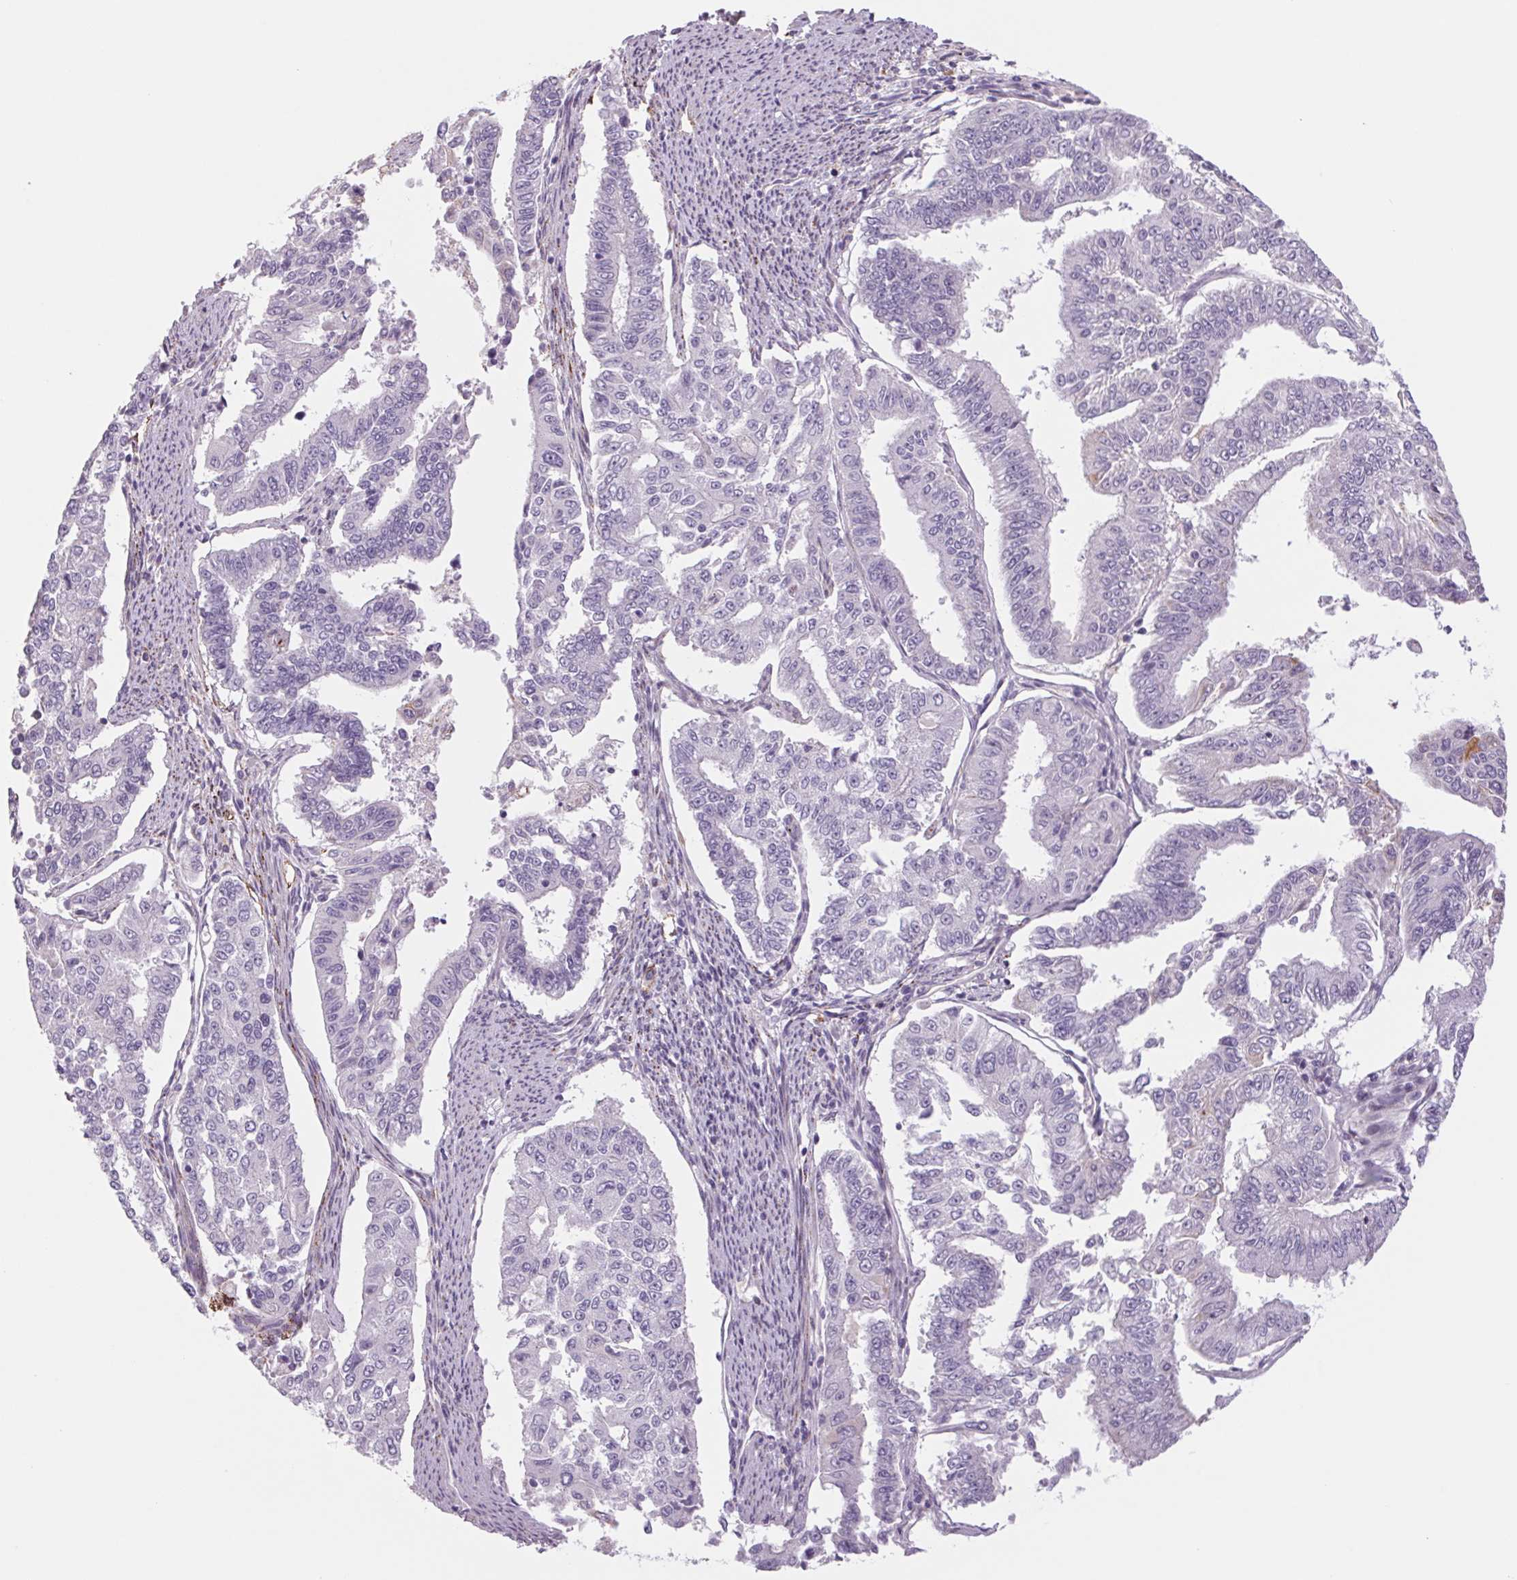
{"staining": {"intensity": "negative", "quantity": "none", "location": "none"}, "tissue": "endometrial cancer", "cell_type": "Tumor cells", "image_type": "cancer", "snomed": [{"axis": "morphology", "description": "Adenocarcinoma, NOS"}, {"axis": "topography", "description": "Uterus"}], "caption": "An immunohistochemistry image of endometrial adenocarcinoma is shown. There is no staining in tumor cells of endometrial adenocarcinoma.", "gene": "MS4A13", "patient": {"sex": "female", "age": 59}}